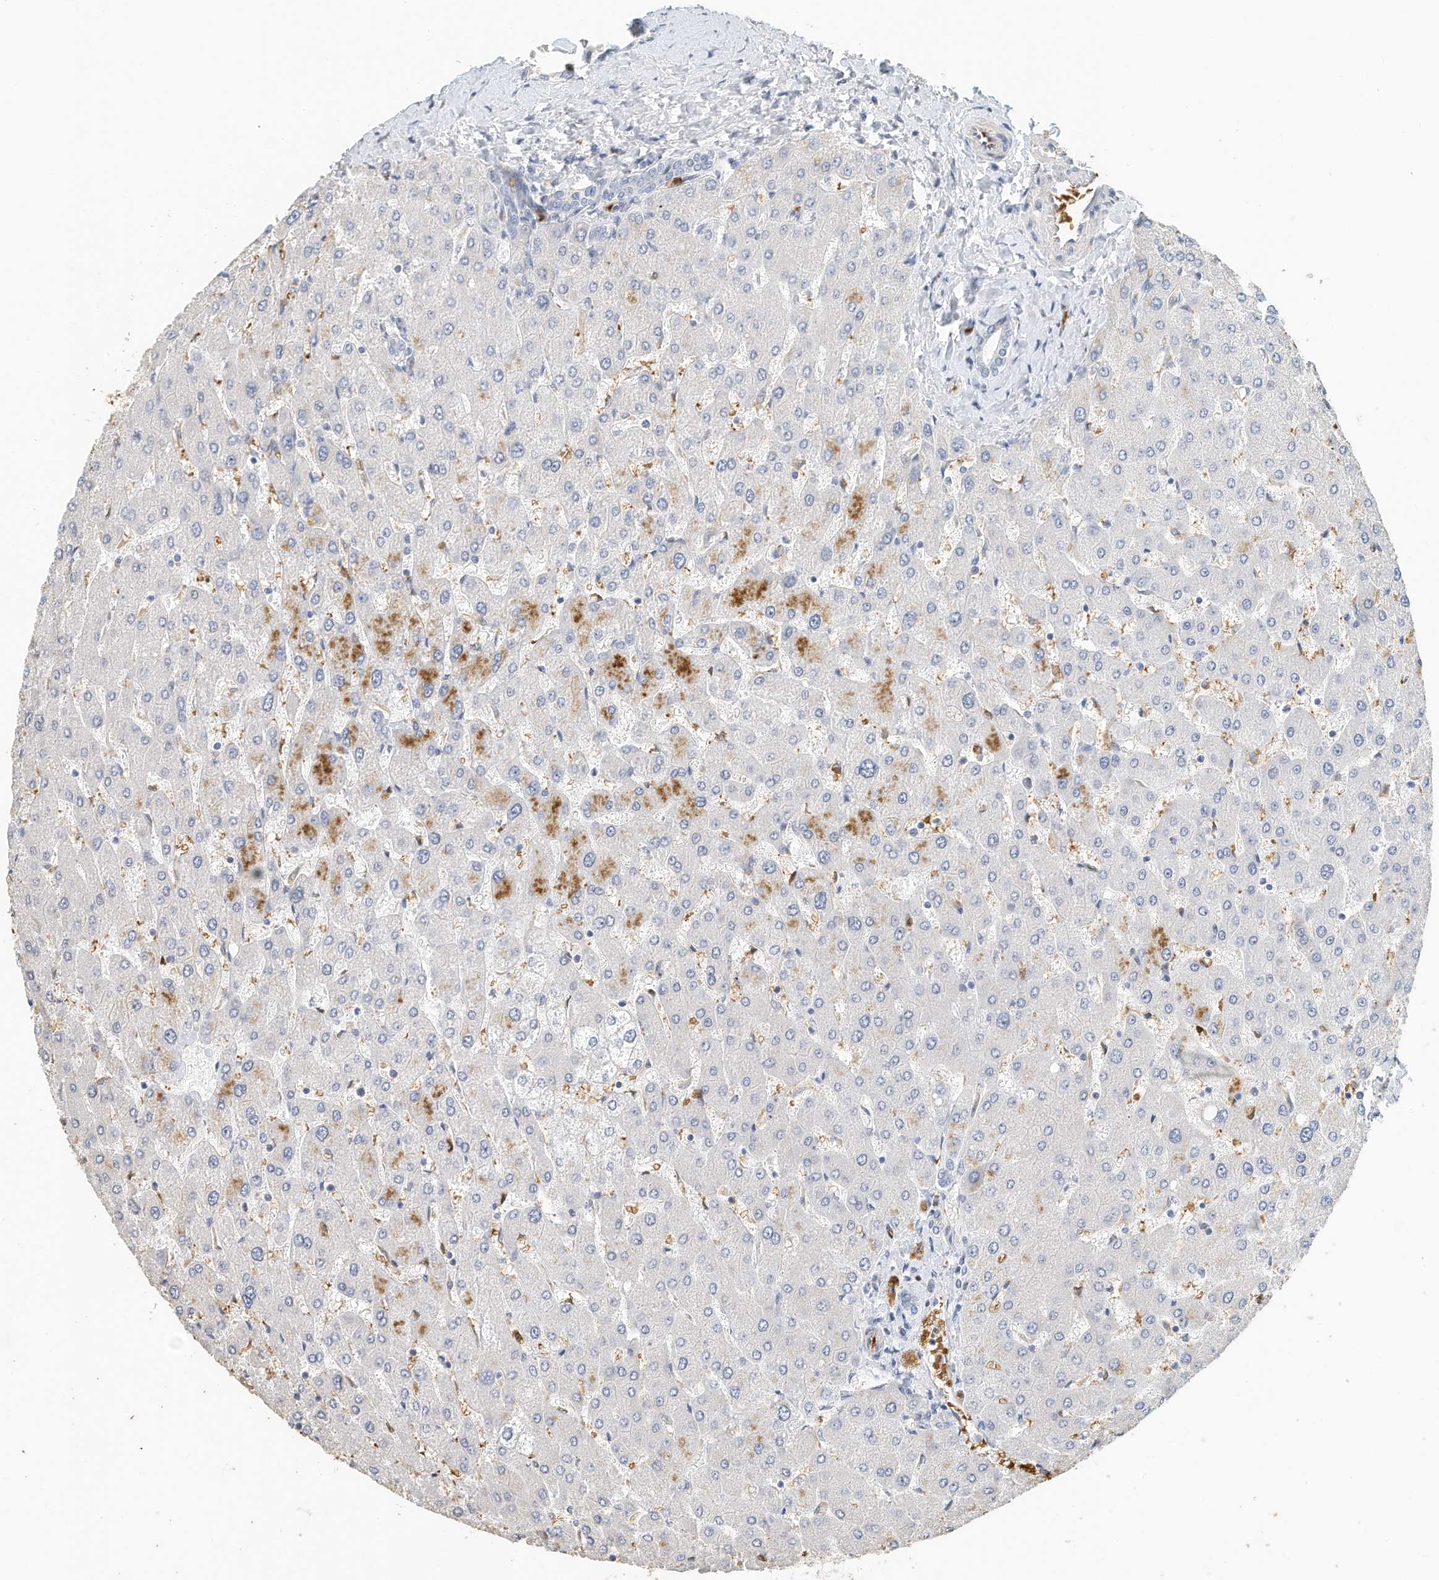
{"staining": {"intensity": "negative", "quantity": "none", "location": "none"}, "tissue": "liver", "cell_type": "Cholangiocytes", "image_type": "normal", "snomed": [{"axis": "morphology", "description": "Normal tissue, NOS"}, {"axis": "topography", "description": "Liver"}], "caption": "This is a photomicrograph of IHC staining of benign liver, which shows no expression in cholangiocytes.", "gene": "RCAN3", "patient": {"sex": "male", "age": 55}}